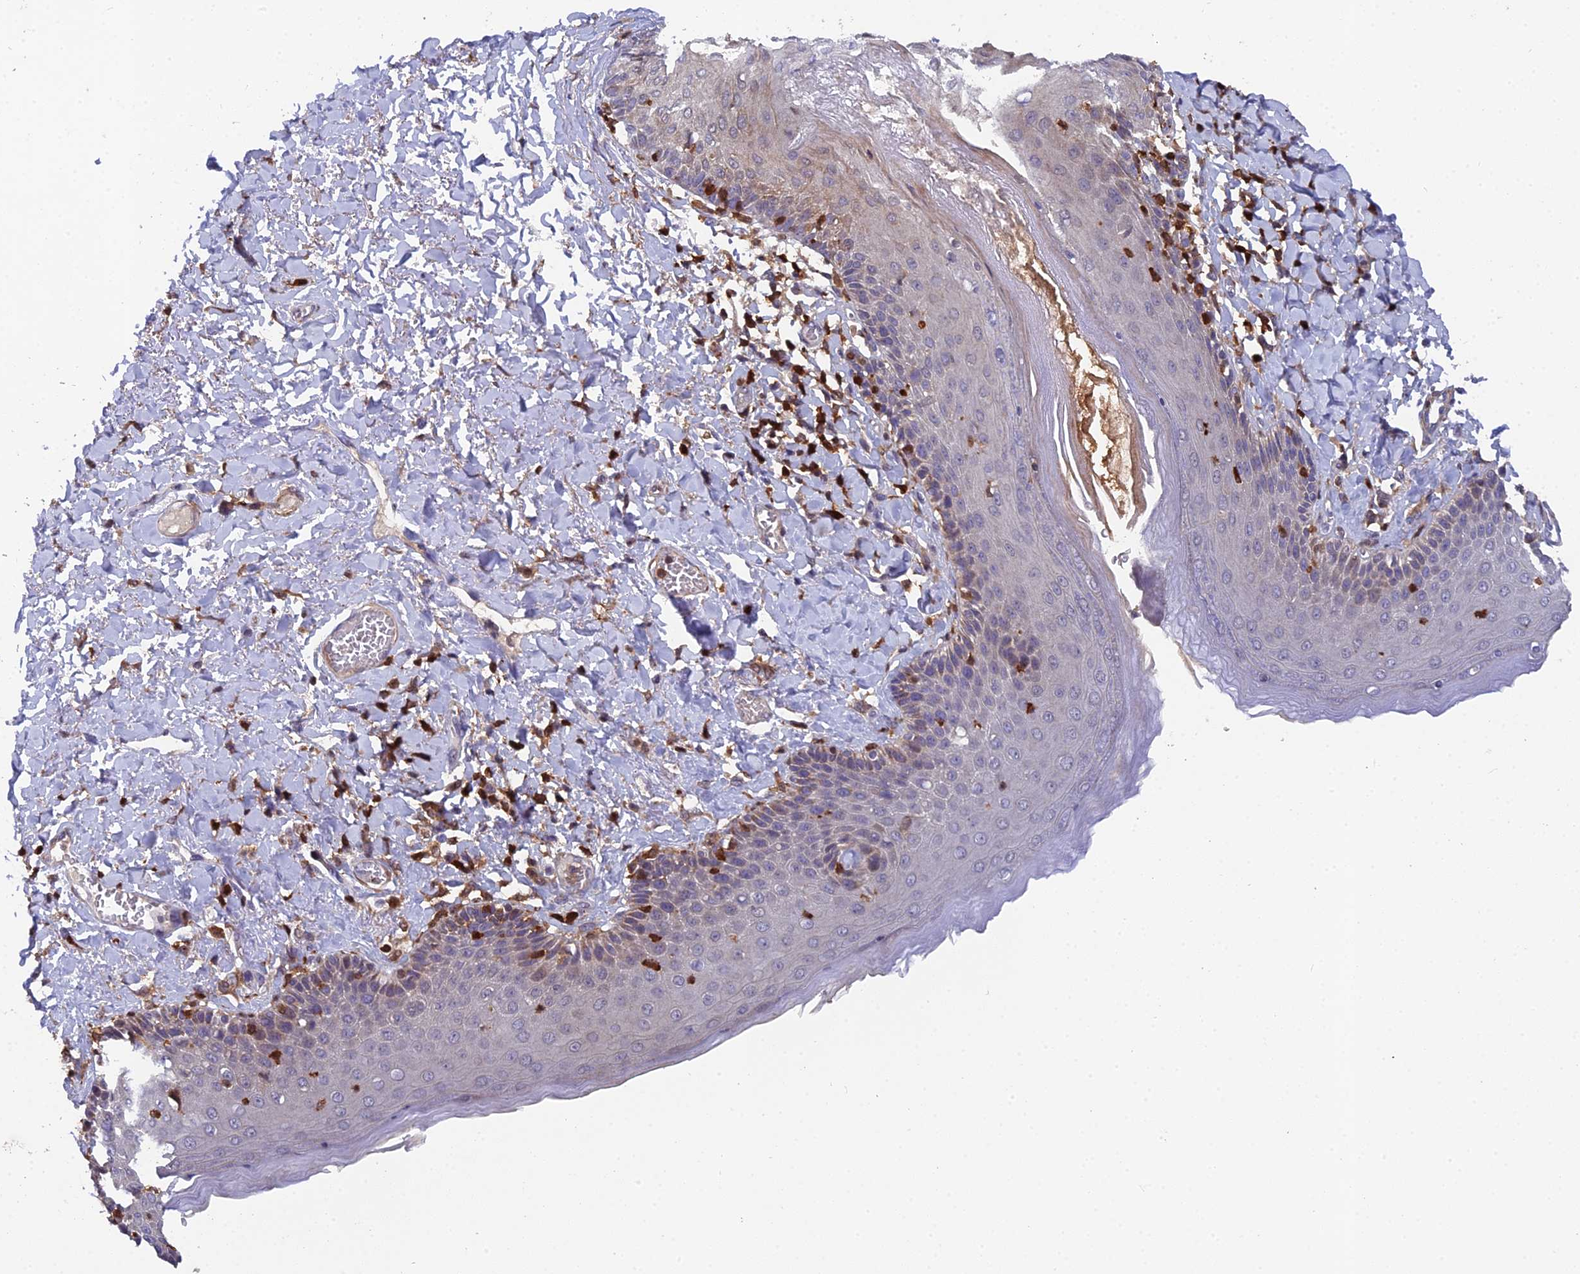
{"staining": {"intensity": "weak", "quantity": "<25%", "location": "cytoplasmic/membranous"}, "tissue": "skin", "cell_type": "Epidermal cells", "image_type": "normal", "snomed": [{"axis": "morphology", "description": "Normal tissue, NOS"}, {"axis": "topography", "description": "Anal"}], "caption": "DAB (3,3'-diaminobenzidine) immunohistochemical staining of normal human skin reveals no significant expression in epidermal cells.", "gene": "GALK2", "patient": {"sex": "male", "age": 69}}